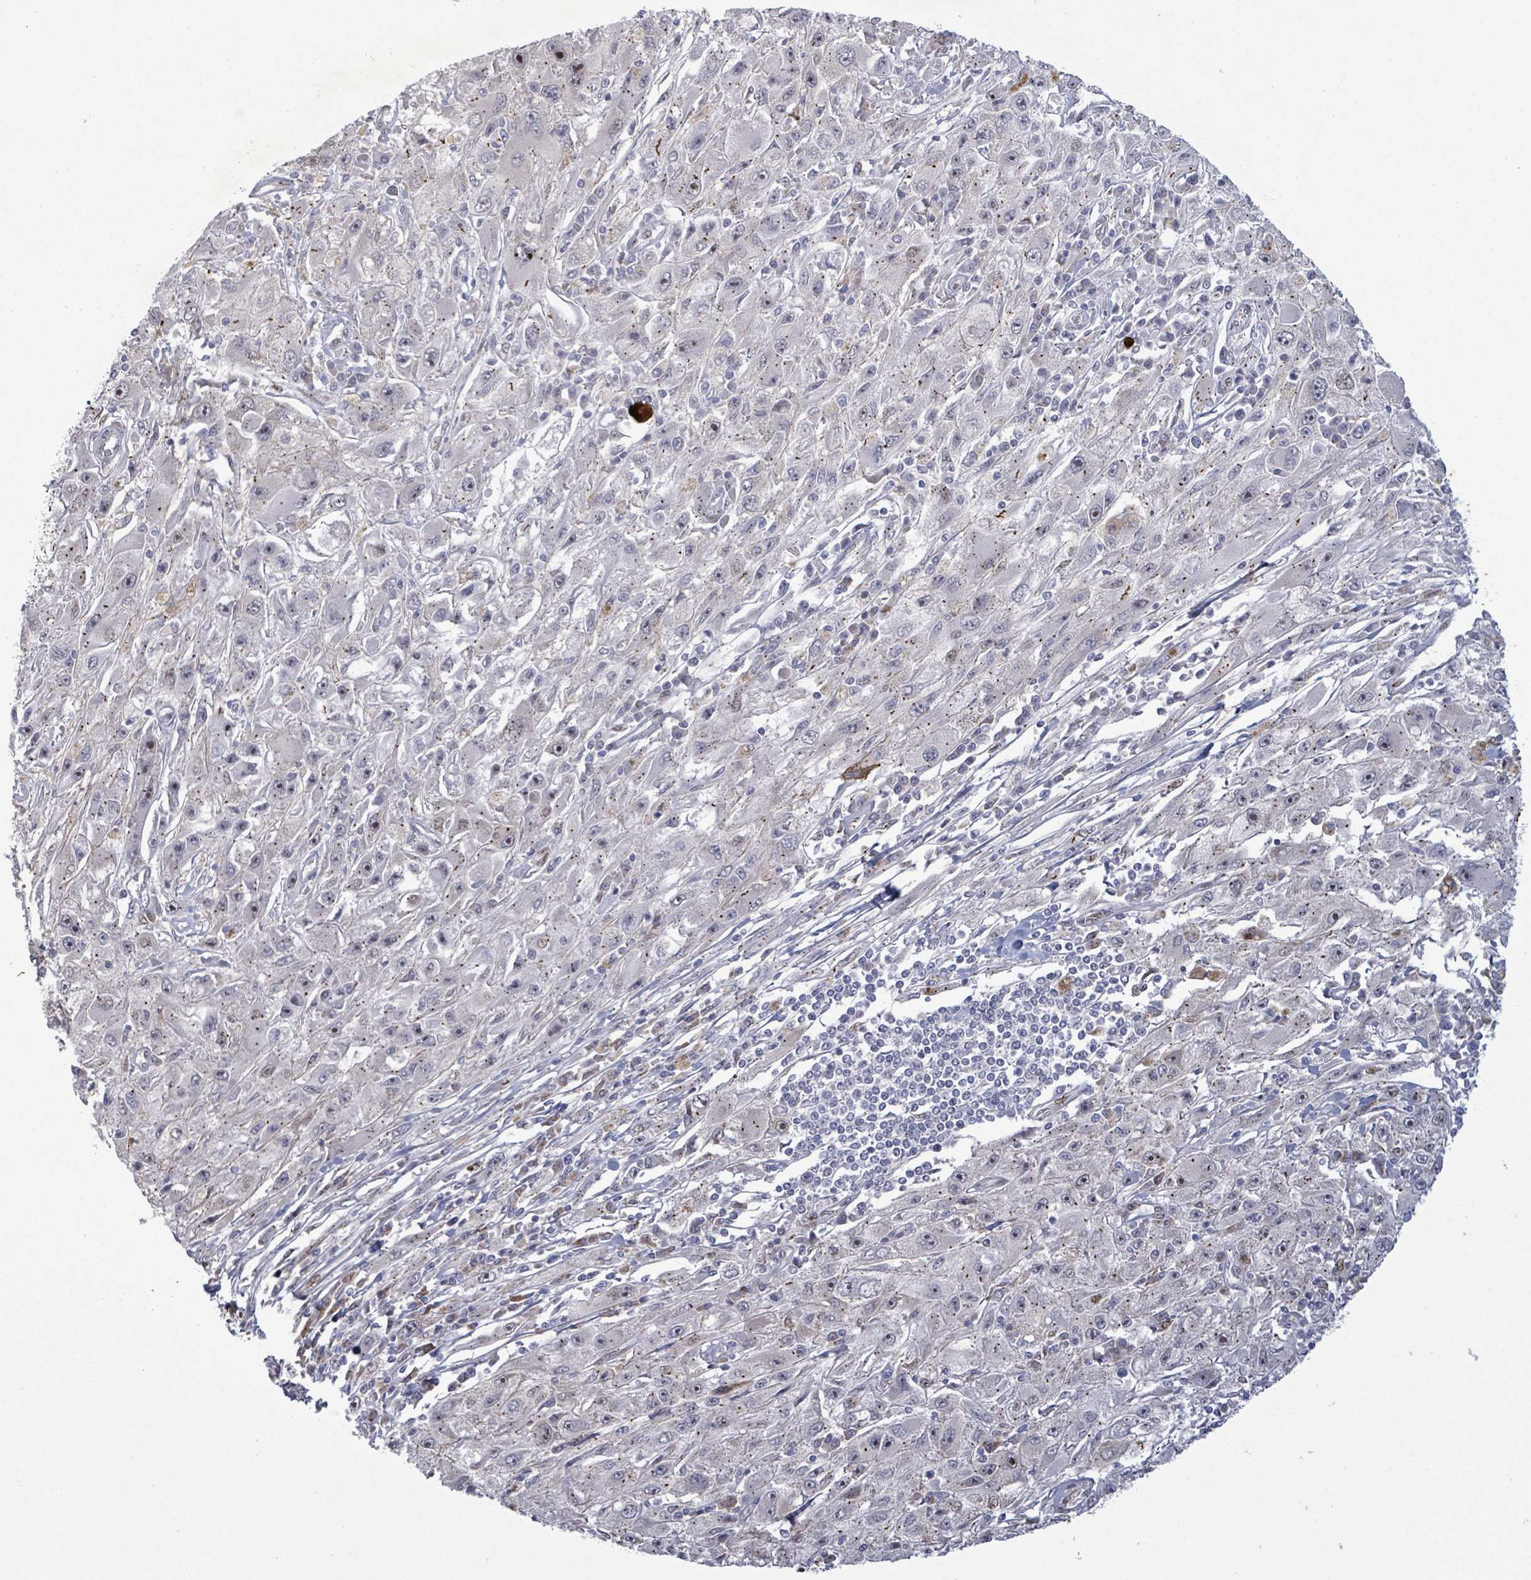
{"staining": {"intensity": "negative", "quantity": "none", "location": "none"}, "tissue": "melanoma", "cell_type": "Tumor cells", "image_type": "cancer", "snomed": [{"axis": "morphology", "description": "Malignant melanoma, Metastatic site"}, {"axis": "topography", "description": "Skin"}], "caption": "The immunohistochemistry (IHC) micrograph has no significant staining in tumor cells of melanoma tissue. (Immunohistochemistry, brightfield microscopy, high magnification).", "gene": "TUSC1", "patient": {"sex": "male", "age": 53}}